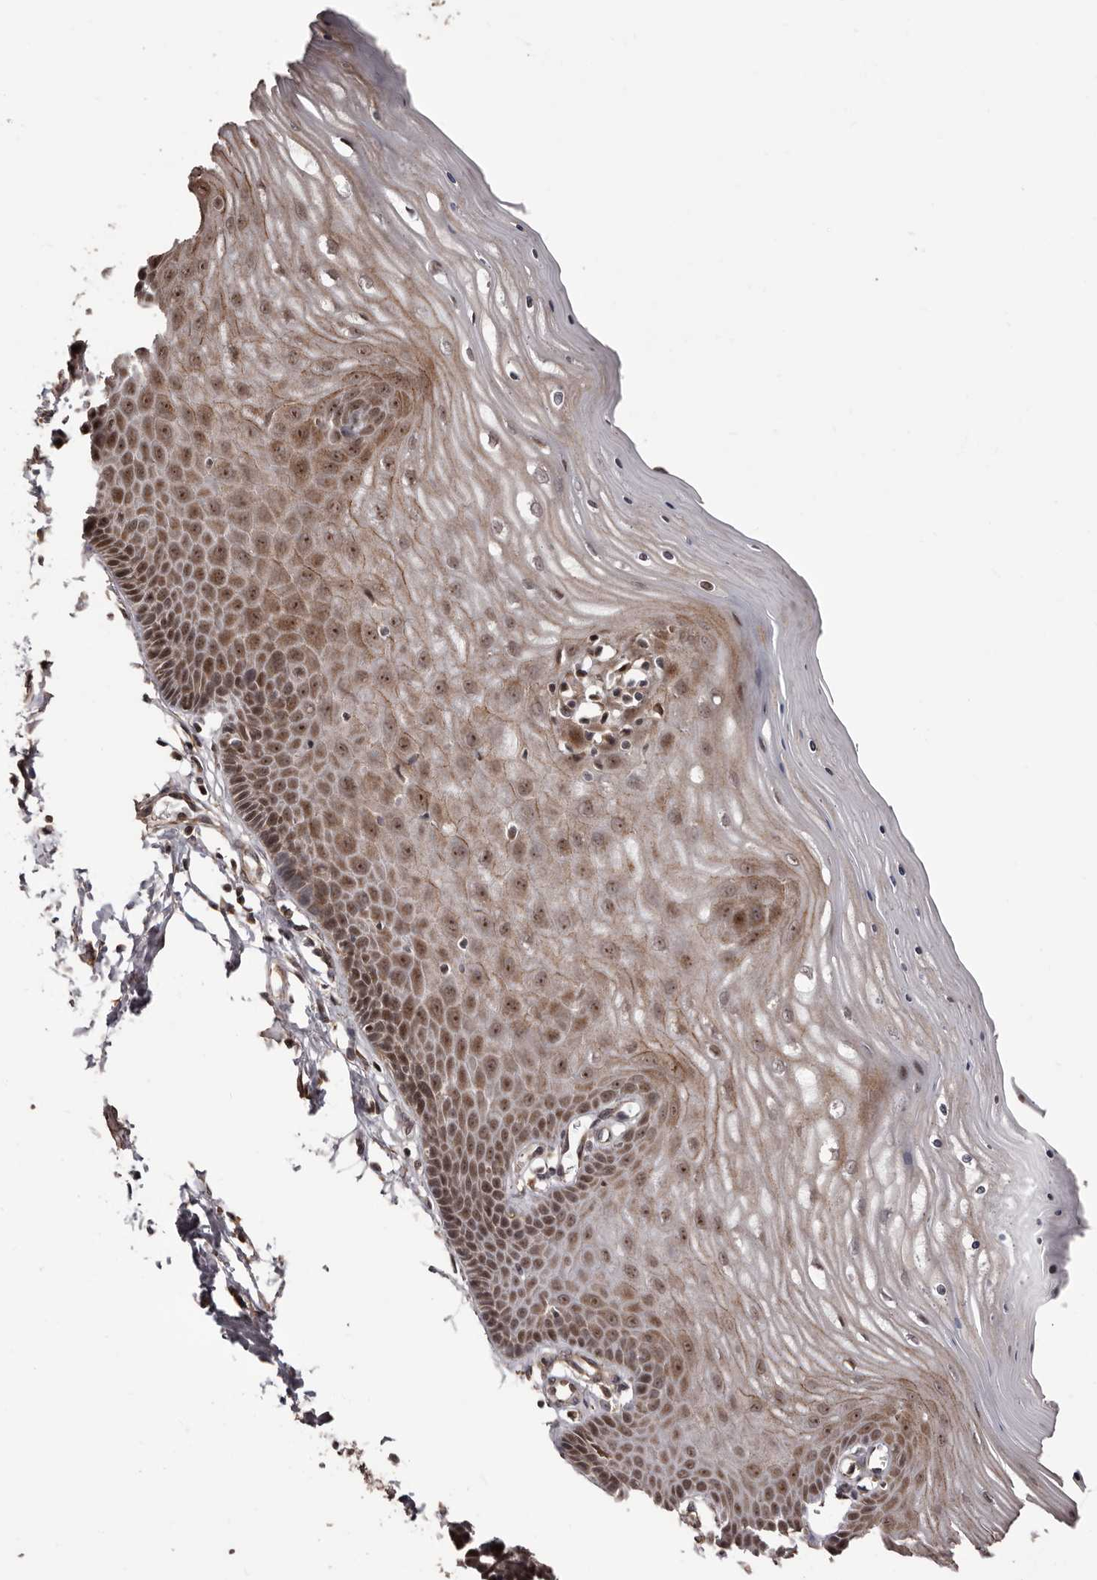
{"staining": {"intensity": "moderate", "quantity": "<25%", "location": "cytoplasmic/membranous"}, "tissue": "cervix", "cell_type": "Glandular cells", "image_type": "normal", "snomed": [{"axis": "morphology", "description": "Normal tissue, NOS"}, {"axis": "topography", "description": "Cervix"}], "caption": "An IHC photomicrograph of benign tissue is shown. Protein staining in brown highlights moderate cytoplasmic/membranous positivity in cervix within glandular cells. (DAB IHC with brightfield microscopy, high magnification).", "gene": "ZCCHC7", "patient": {"sex": "female", "age": 55}}